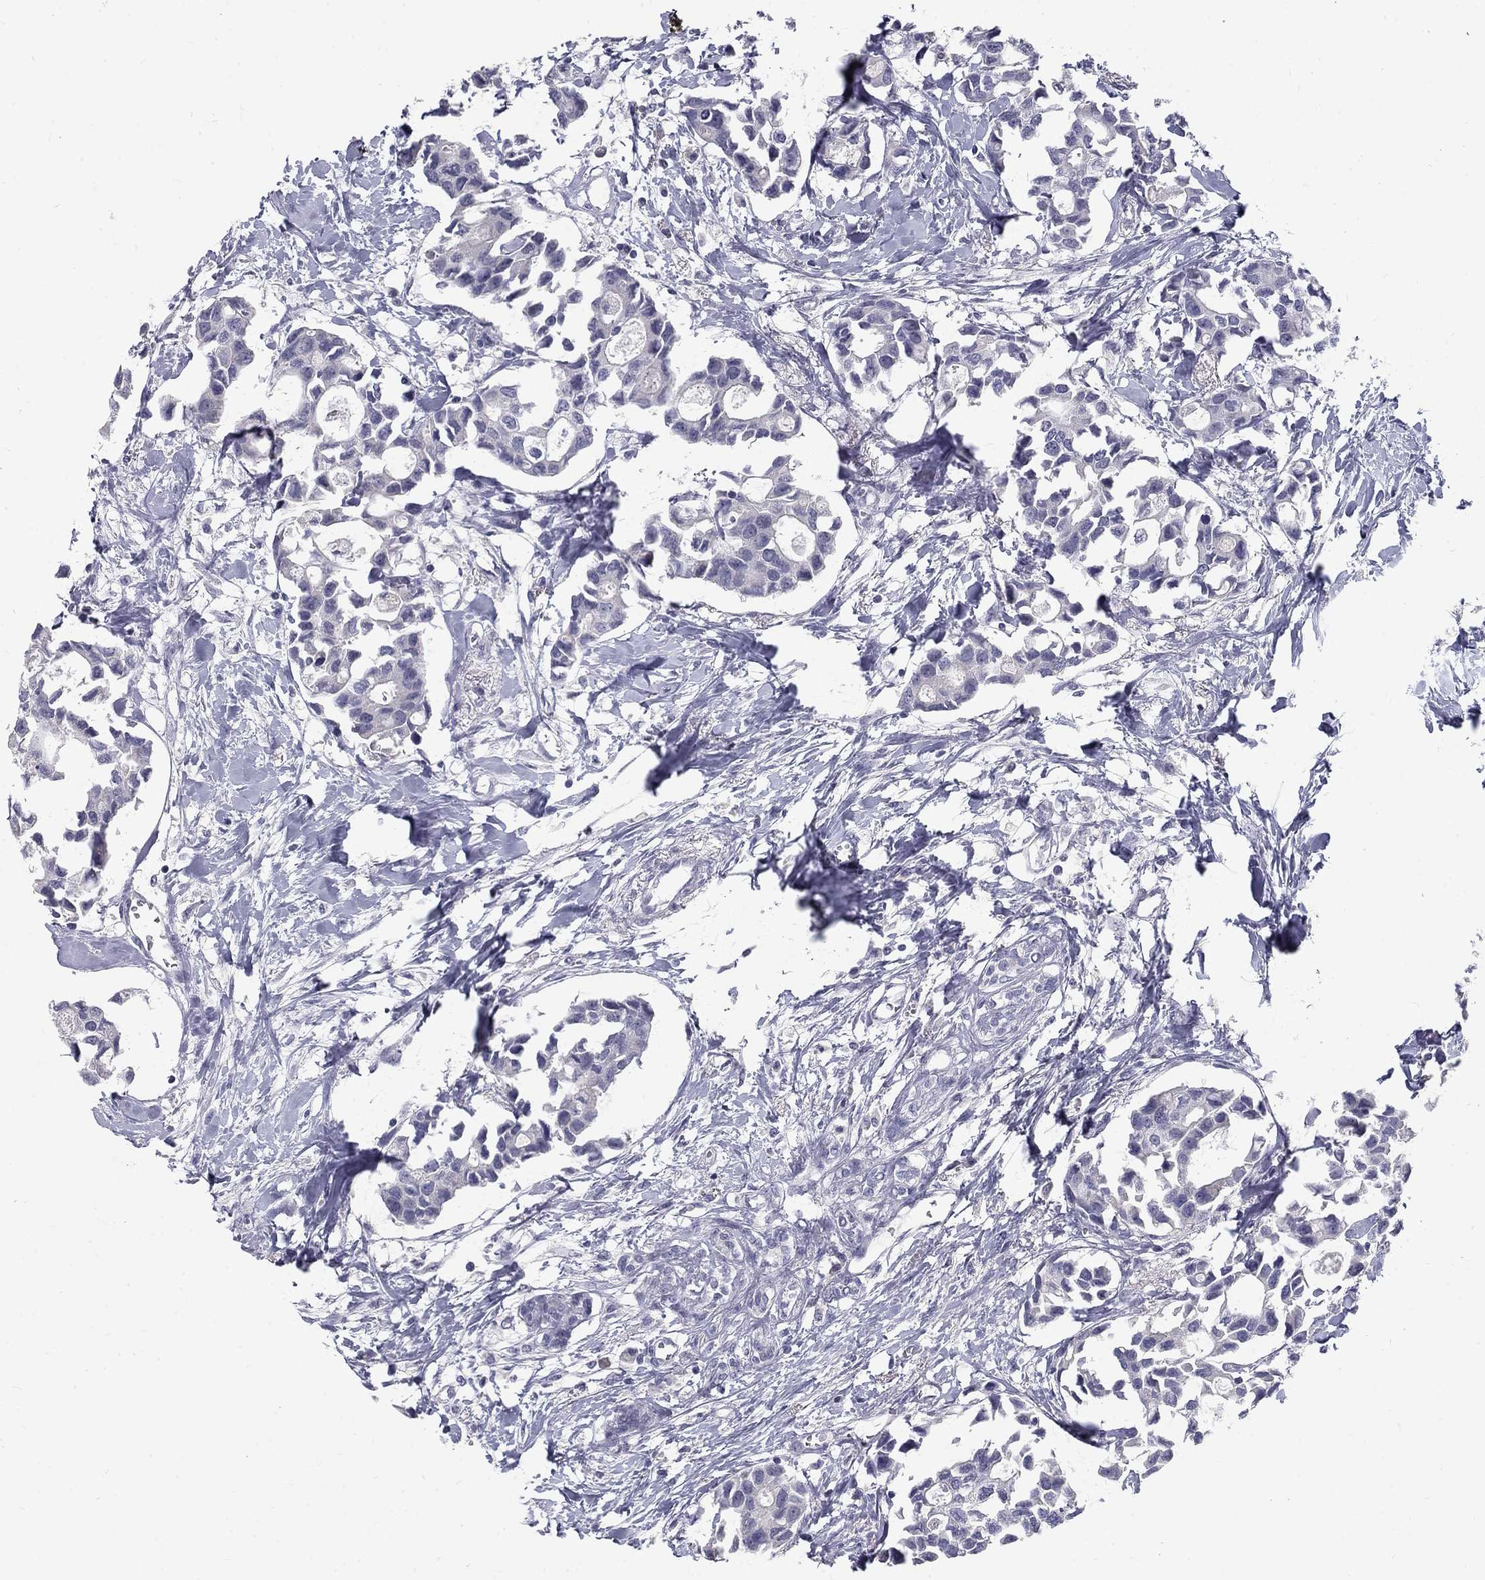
{"staining": {"intensity": "negative", "quantity": "none", "location": "none"}, "tissue": "breast cancer", "cell_type": "Tumor cells", "image_type": "cancer", "snomed": [{"axis": "morphology", "description": "Duct carcinoma"}, {"axis": "topography", "description": "Breast"}], "caption": "This is a histopathology image of IHC staining of invasive ductal carcinoma (breast), which shows no positivity in tumor cells.", "gene": "NOS1", "patient": {"sex": "female", "age": 83}}